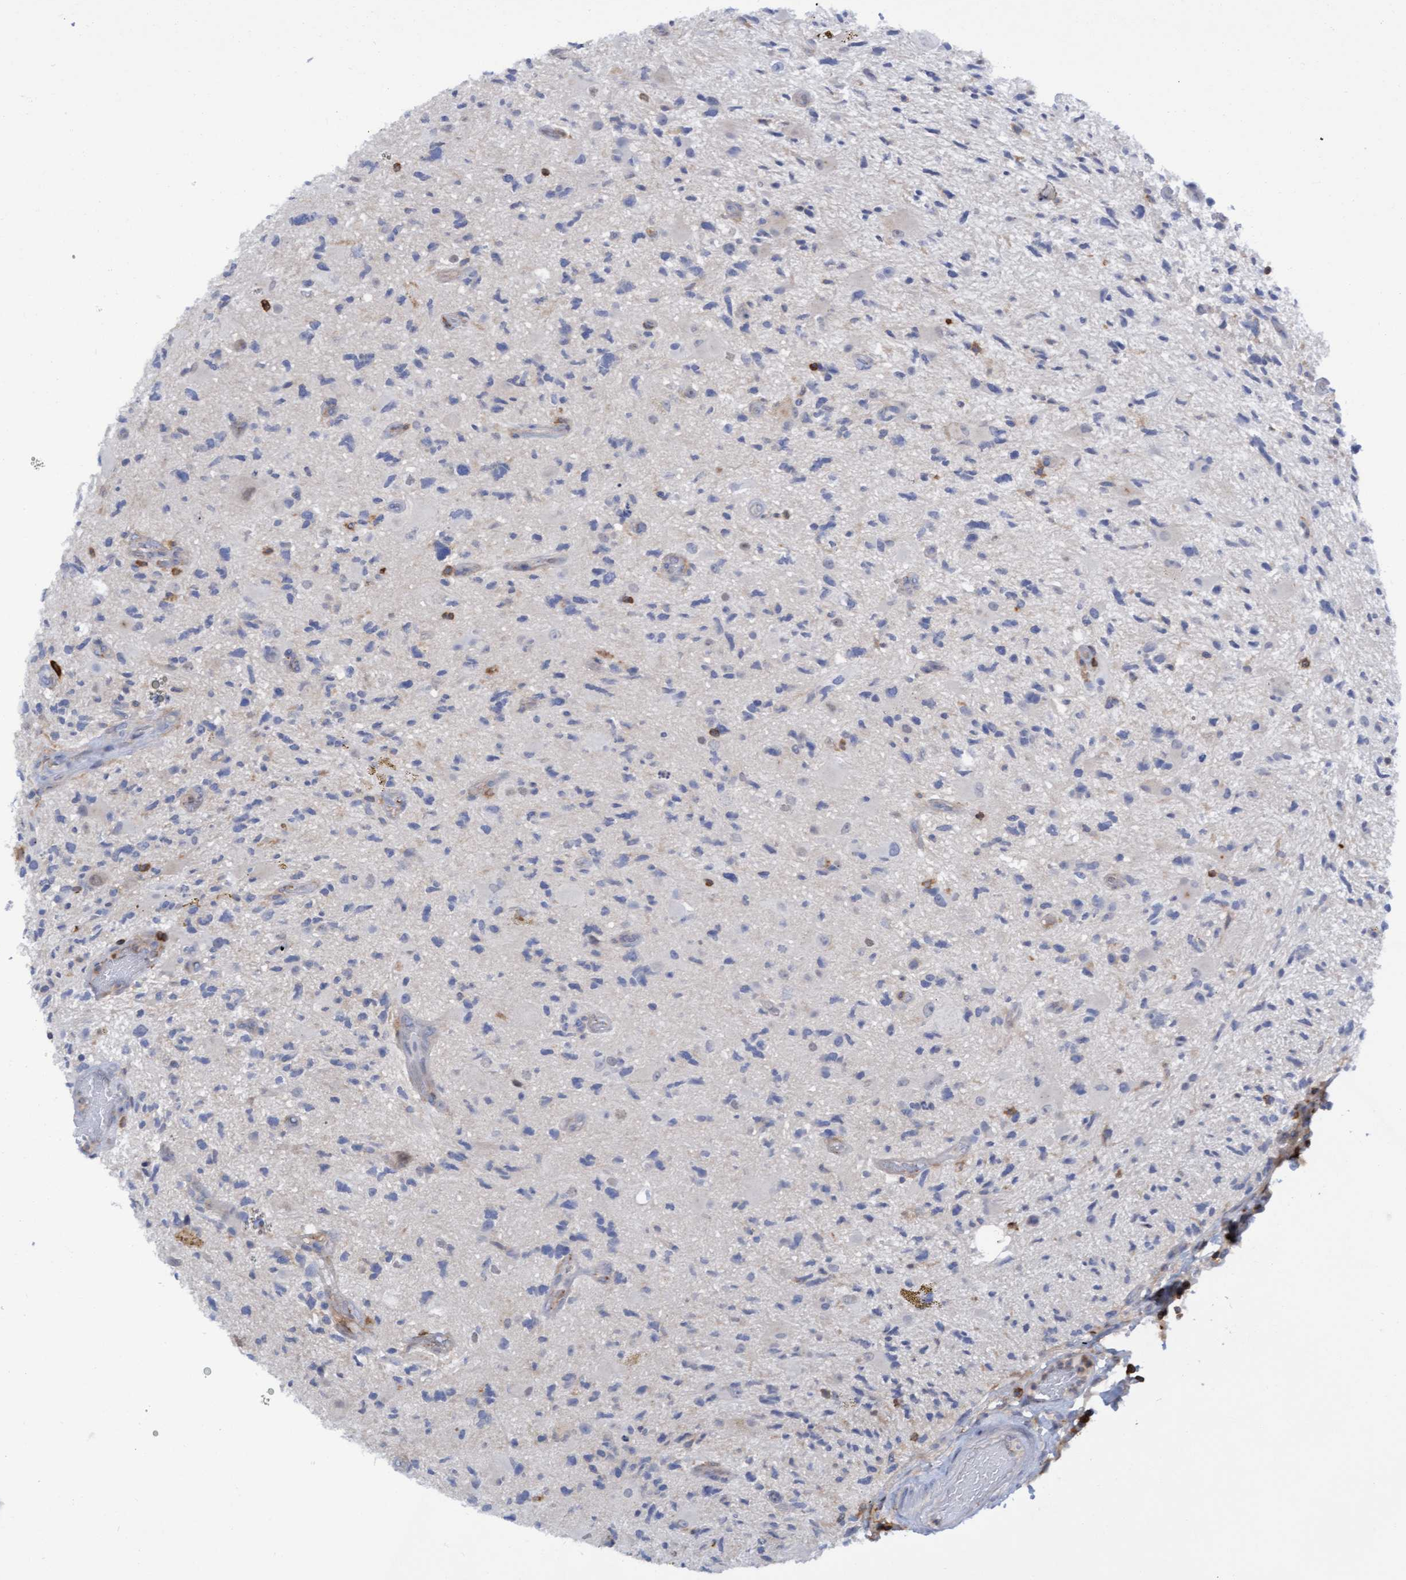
{"staining": {"intensity": "negative", "quantity": "none", "location": "none"}, "tissue": "glioma", "cell_type": "Tumor cells", "image_type": "cancer", "snomed": [{"axis": "morphology", "description": "Glioma, malignant, High grade"}, {"axis": "topography", "description": "Brain"}], "caption": "DAB immunohistochemical staining of glioma exhibits no significant positivity in tumor cells. (Brightfield microscopy of DAB immunohistochemistry (IHC) at high magnification).", "gene": "FNBP1", "patient": {"sex": "male", "age": 33}}